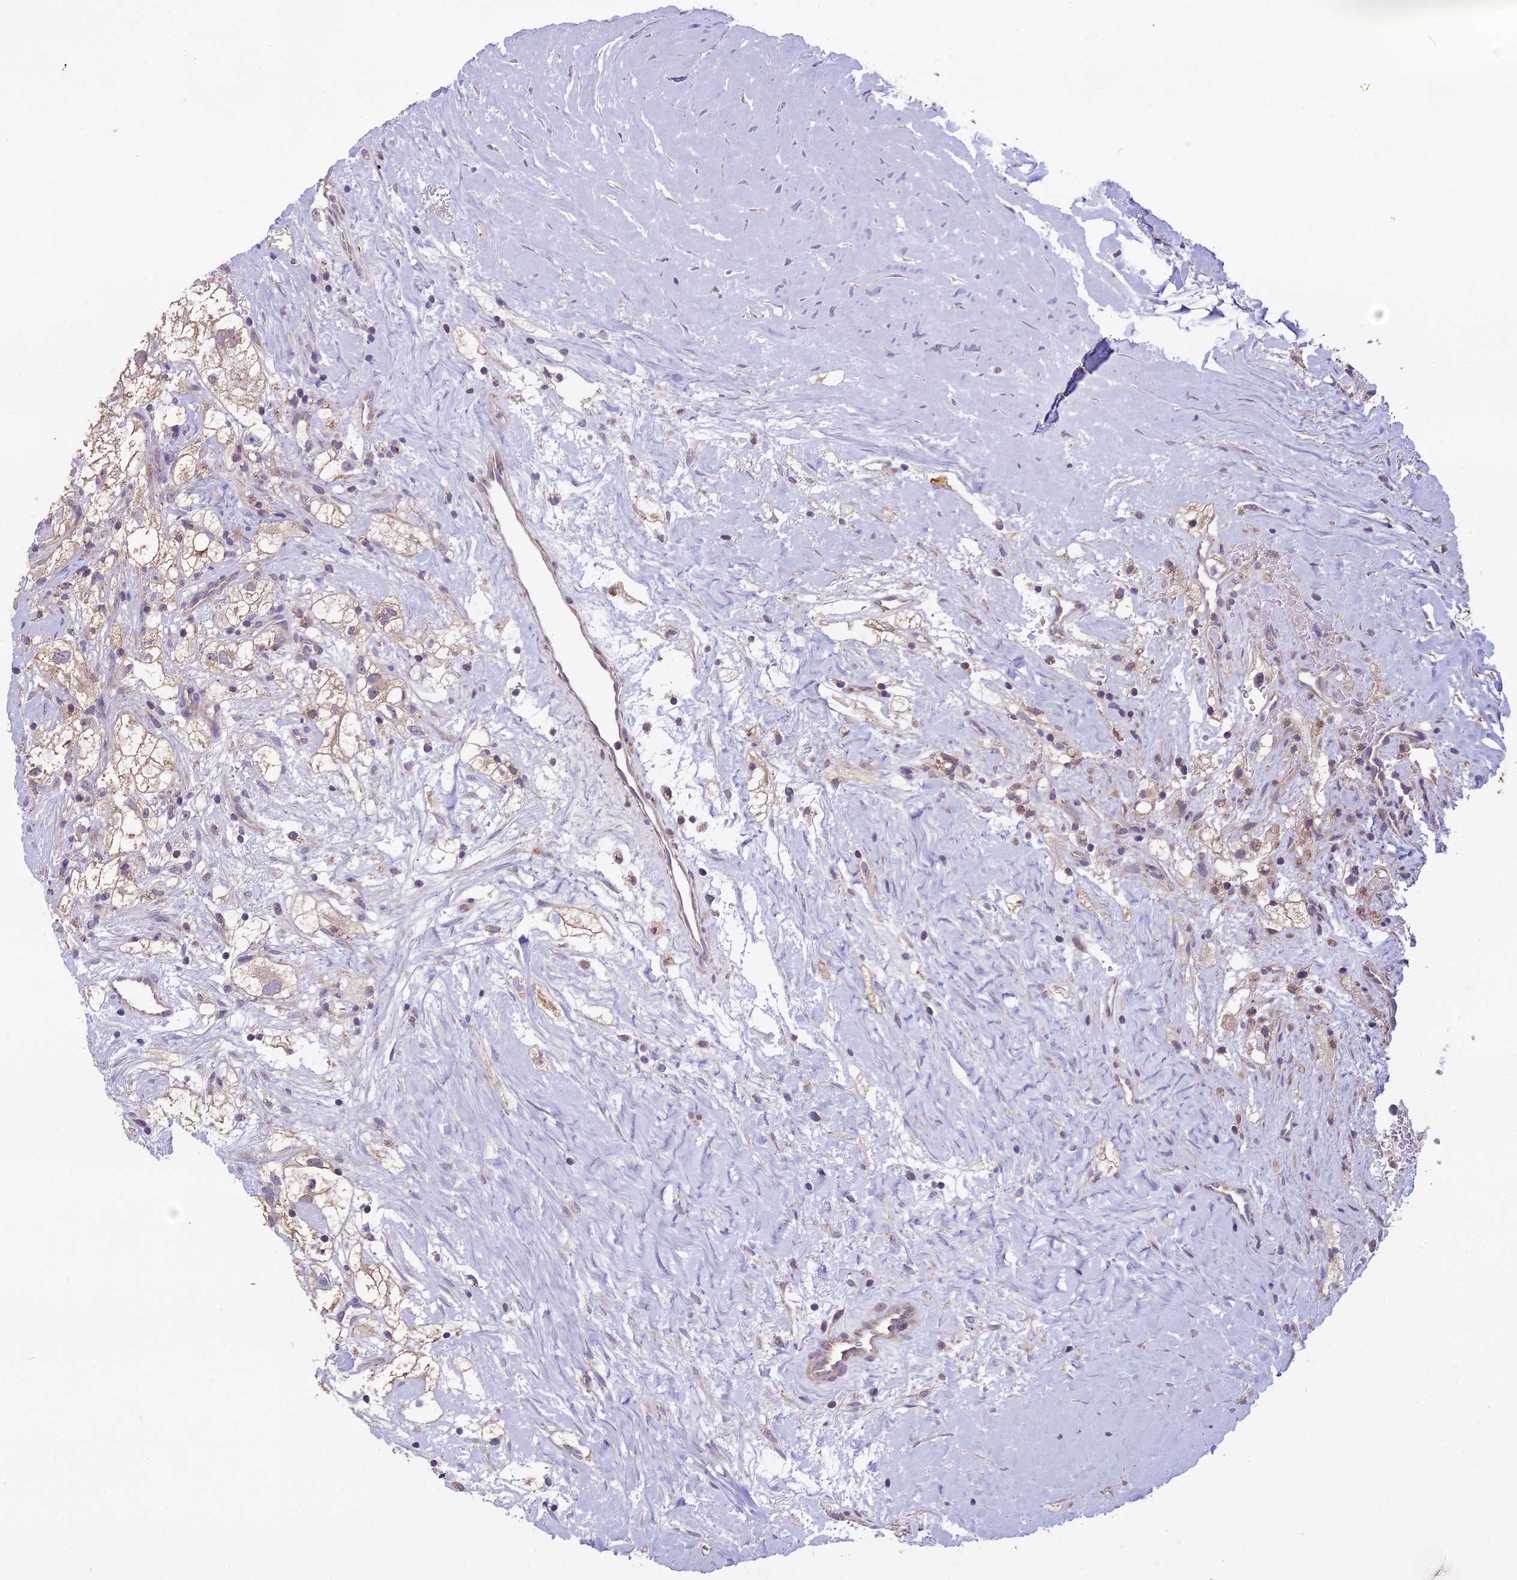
{"staining": {"intensity": "weak", "quantity": "<25%", "location": "cytoplasmic/membranous"}, "tissue": "renal cancer", "cell_type": "Tumor cells", "image_type": "cancer", "snomed": [{"axis": "morphology", "description": "Adenocarcinoma, NOS"}, {"axis": "topography", "description": "Kidney"}], "caption": "Immunohistochemistry photomicrograph of adenocarcinoma (renal) stained for a protein (brown), which reveals no positivity in tumor cells.", "gene": "DUS2", "patient": {"sex": "male", "age": 59}}